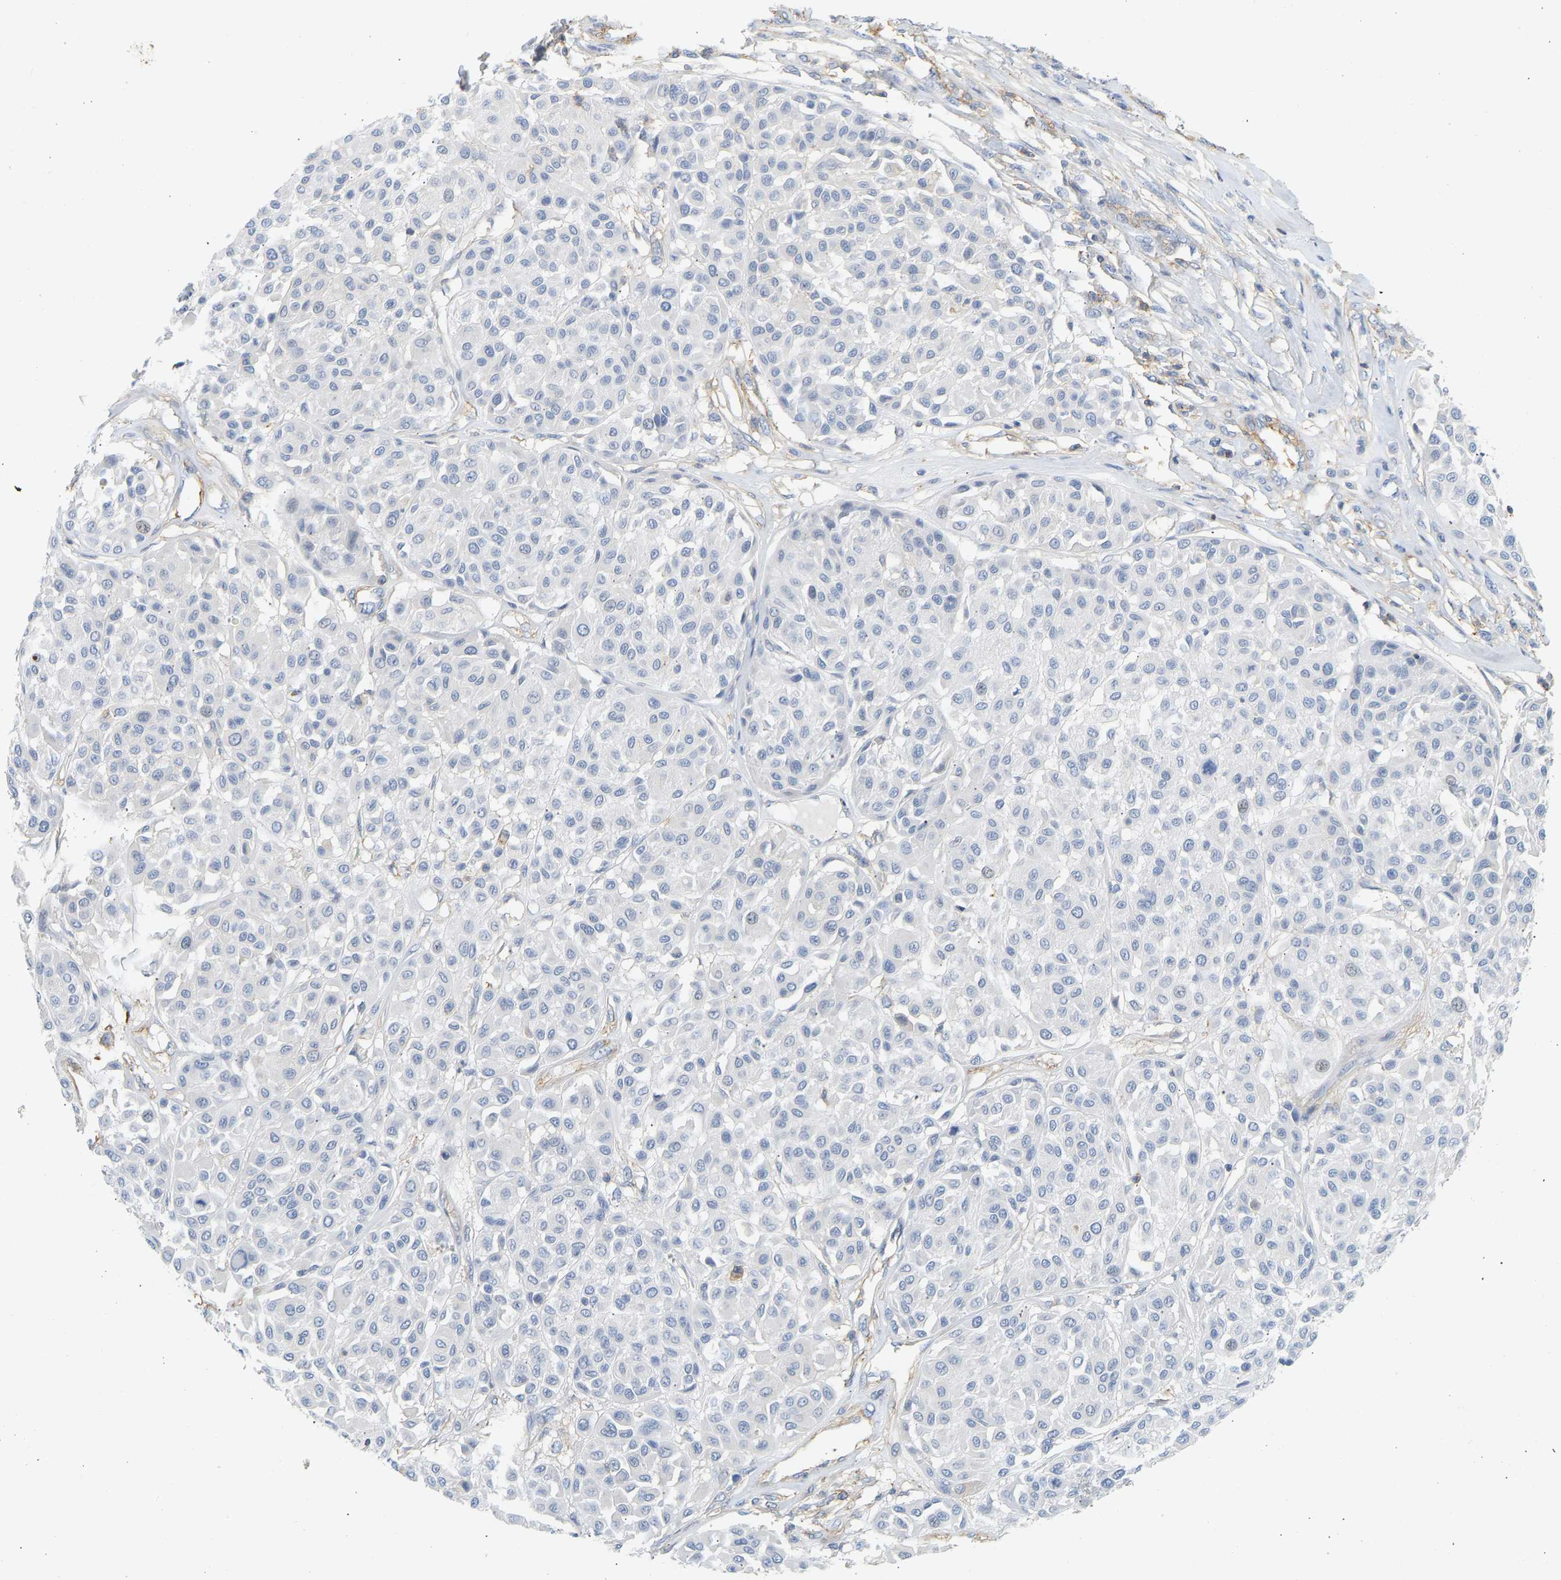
{"staining": {"intensity": "negative", "quantity": "none", "location": "none"}, "tissue": "melanoma", "cell_type": "Tumor cells", "image_type": "cancer", "snomed": [{"axis": "morphology", "description": "Malignant melanoma, Metastatic site"}, {"axis": "topography", "description": "Soft tissue"}], "caption": "Human malignant melanoma (metastatic site) stained for a protein using immunohistochemistry (IHC) shows no staining in tumor cells.", "gene": "BVES", "patient": {"sex": "male", "age": 41}}